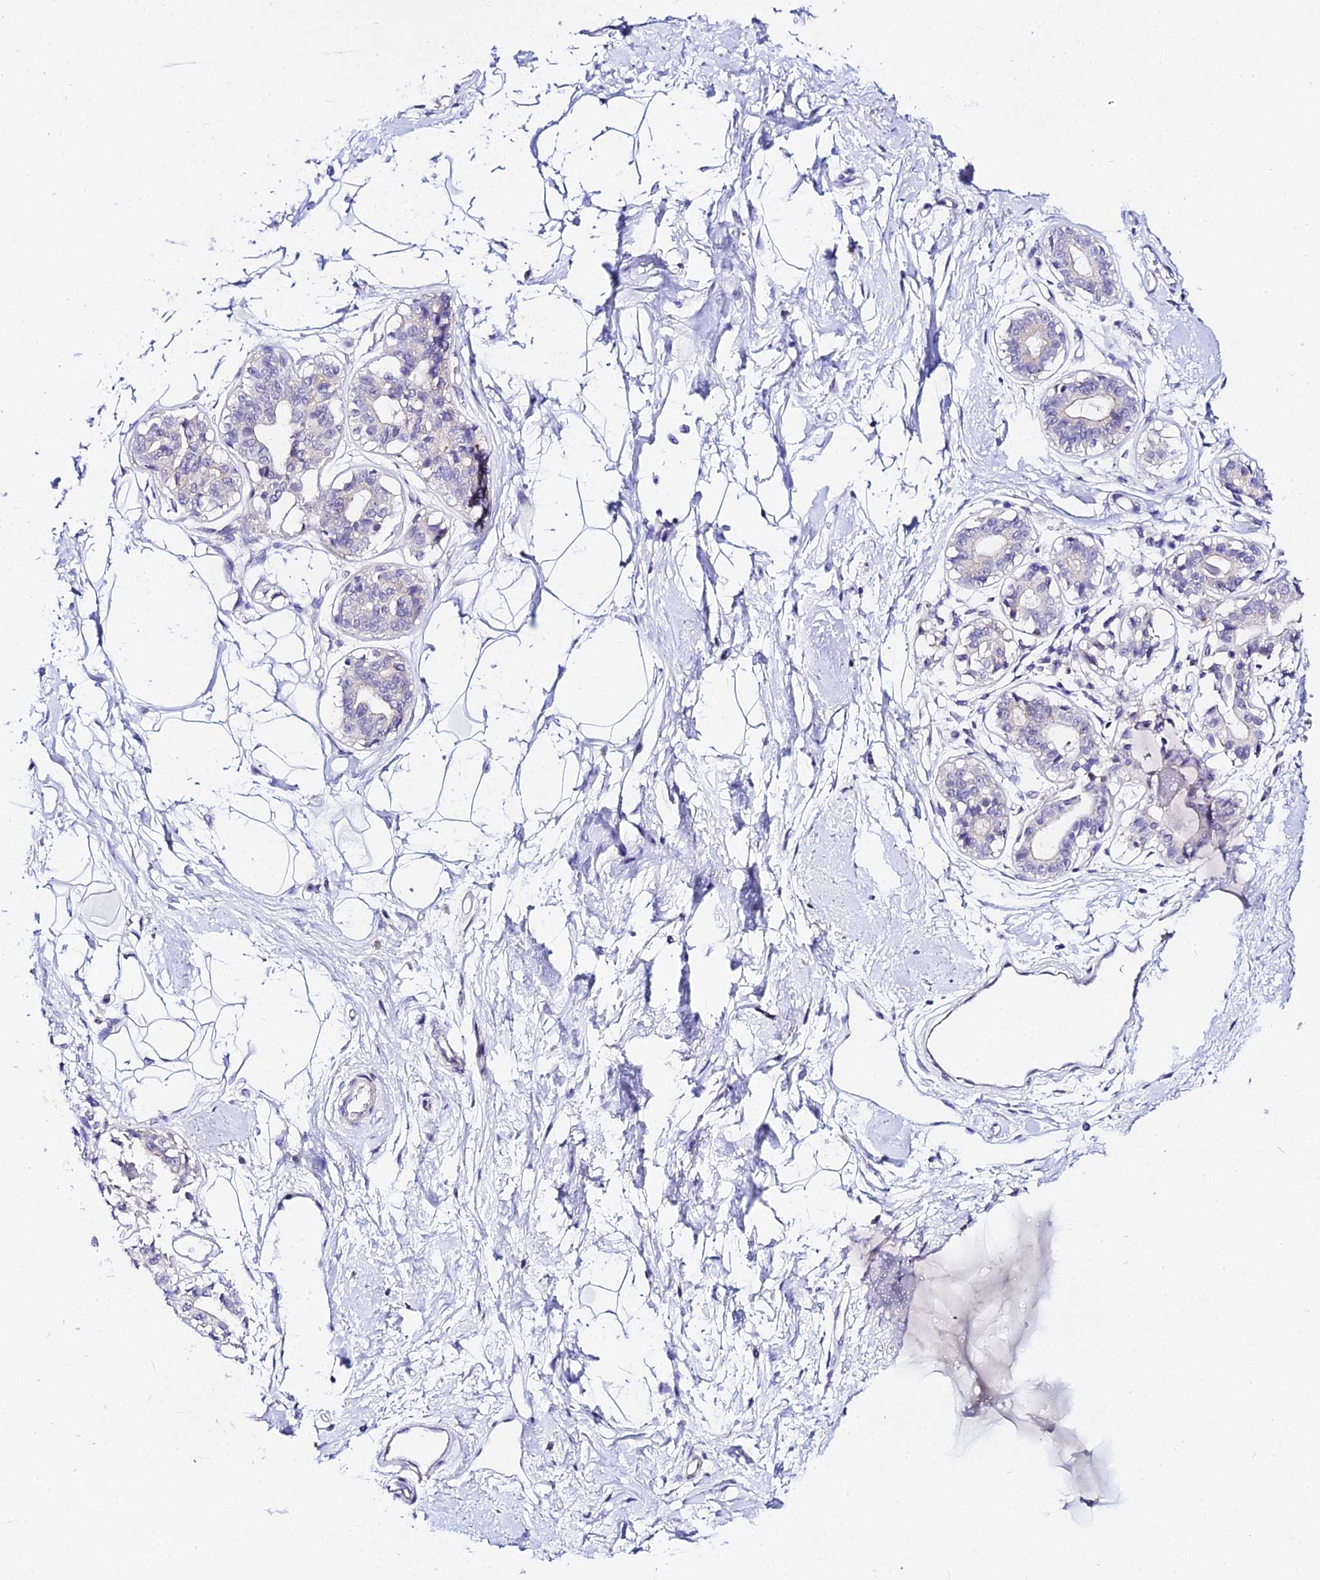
{"staining": {"intensity": "negative", "quantity": "none", "location": "none"}, "tissue": "breast", "cell_type": "Adipocytes", "image_type": "normal", "snomed": [{"axis": "morphology", "description": "Normal tissue, NOS"}, {"axis": "topography", "description": "Breast"}], "caption": "An image of breast stained for a protein shows no brown staining in adipocytes.", "gene": "ATG16L2", "patient": {"sex": "female", "age": 45}}